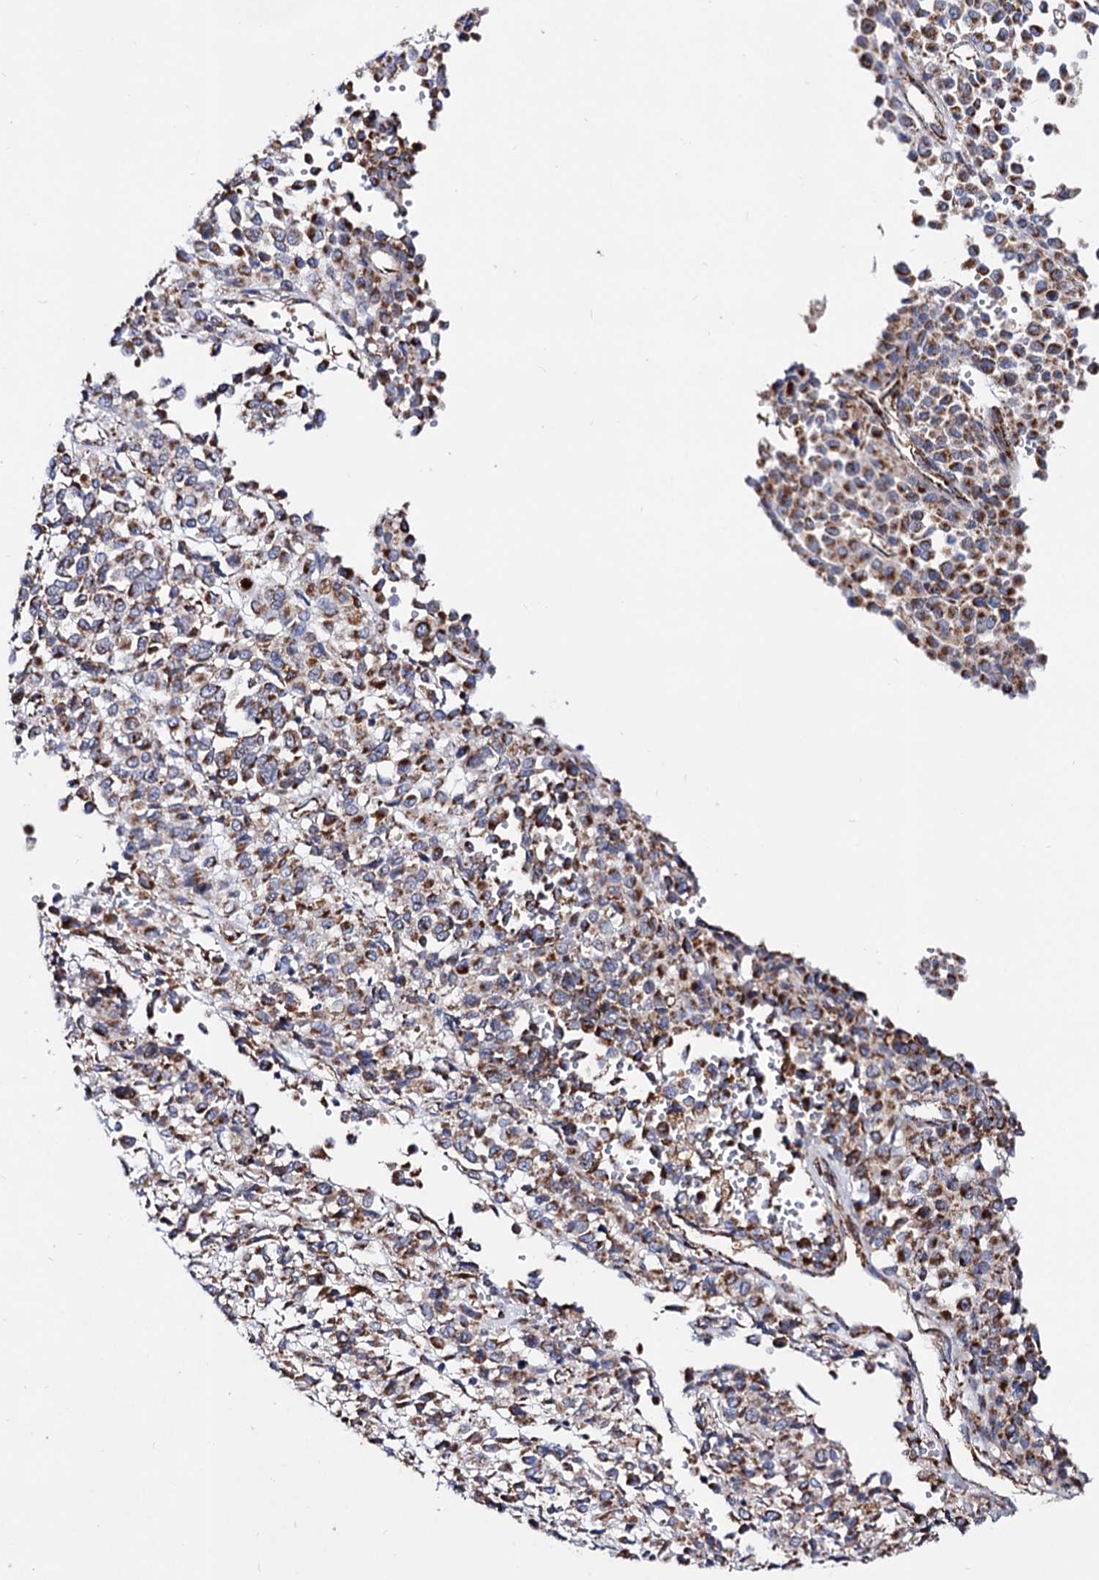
{"staining": {"intensity": "moderate", "quantity": ">75%", "location": "cytoplasmic/membranous"}, "tissue": "melanoma", "cell_type": "Tumor cells", "image_type": "cancer", "snomed": [{"axis": "morphology", "description": "Malignant melanoma, Metastatic site"}, {"axis": "topography", "description": "Pancreas"}], "caption": "Immunohistochemical staining of malignant melanoma (metastatic site) exhibits moderate cytoplasmic/membranous protein expression in about >75% of tumor cells.", "gene": "ACAD9", "patient": {"sex": "female", "age": 30}}